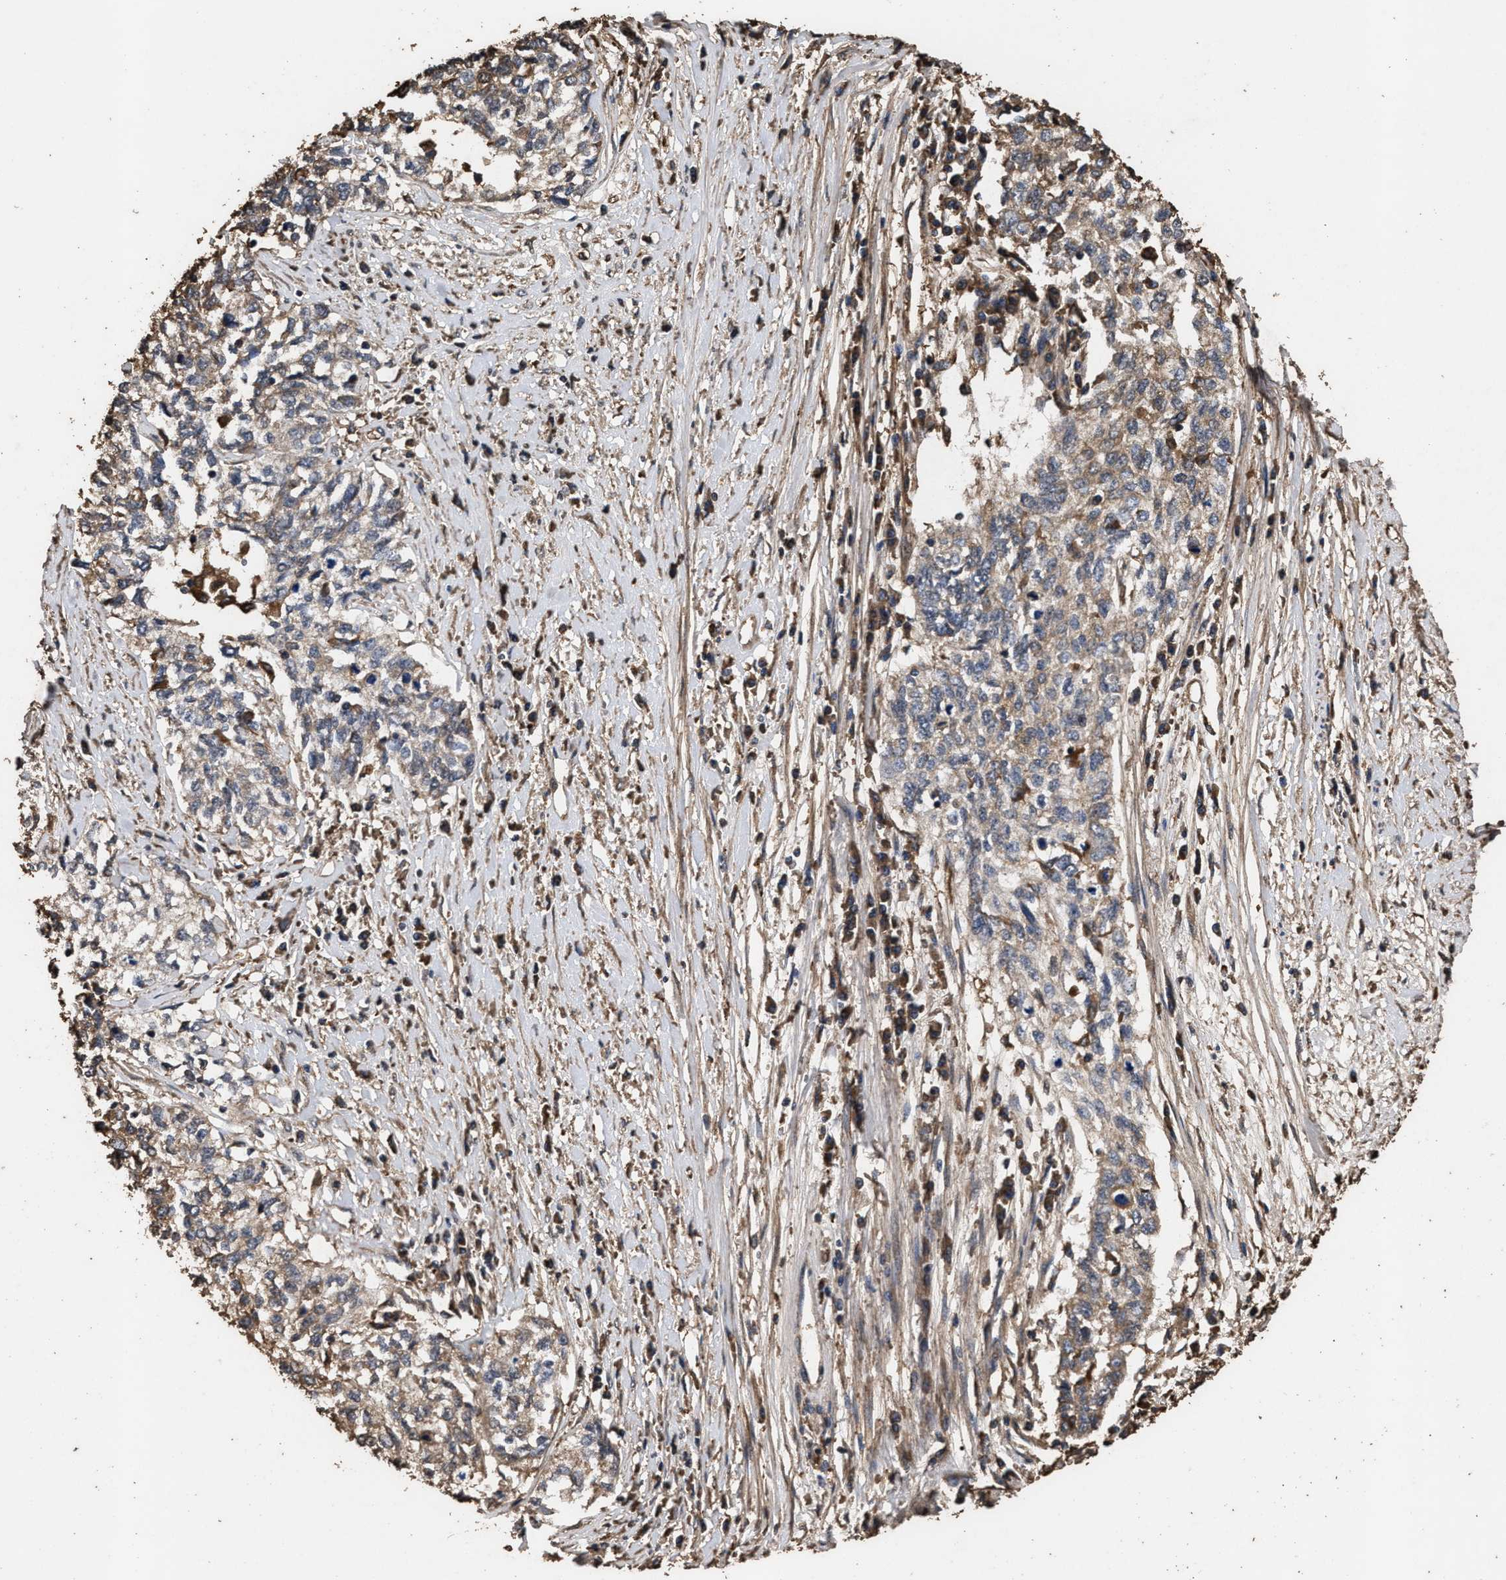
{"staining": {"intensity": "weak", "quantity": "25%-75%", "location": "cytoplasmic/membranous"}, "tissue": "cervical cancer", "cell_type": "Tumor cells", "image_type": "cancer", "snomed": [{"axis": "morphology", "description": "Squamous cell carcinoma, NOS"}, {"axis": "topography", "description": "Cervix"}], "caption": "High-power microscopy captured an IHC micrograph of cervical cancer (squamous cell carcinoma), revealing weak cytoplasmic/membranous expression in approximately 25%-75% of tumor cells. (Brightfield microscopy of DAB IHC at high magnification).", "gene": "KYAT1", "patient": {"sex": "female", "age": 57}}